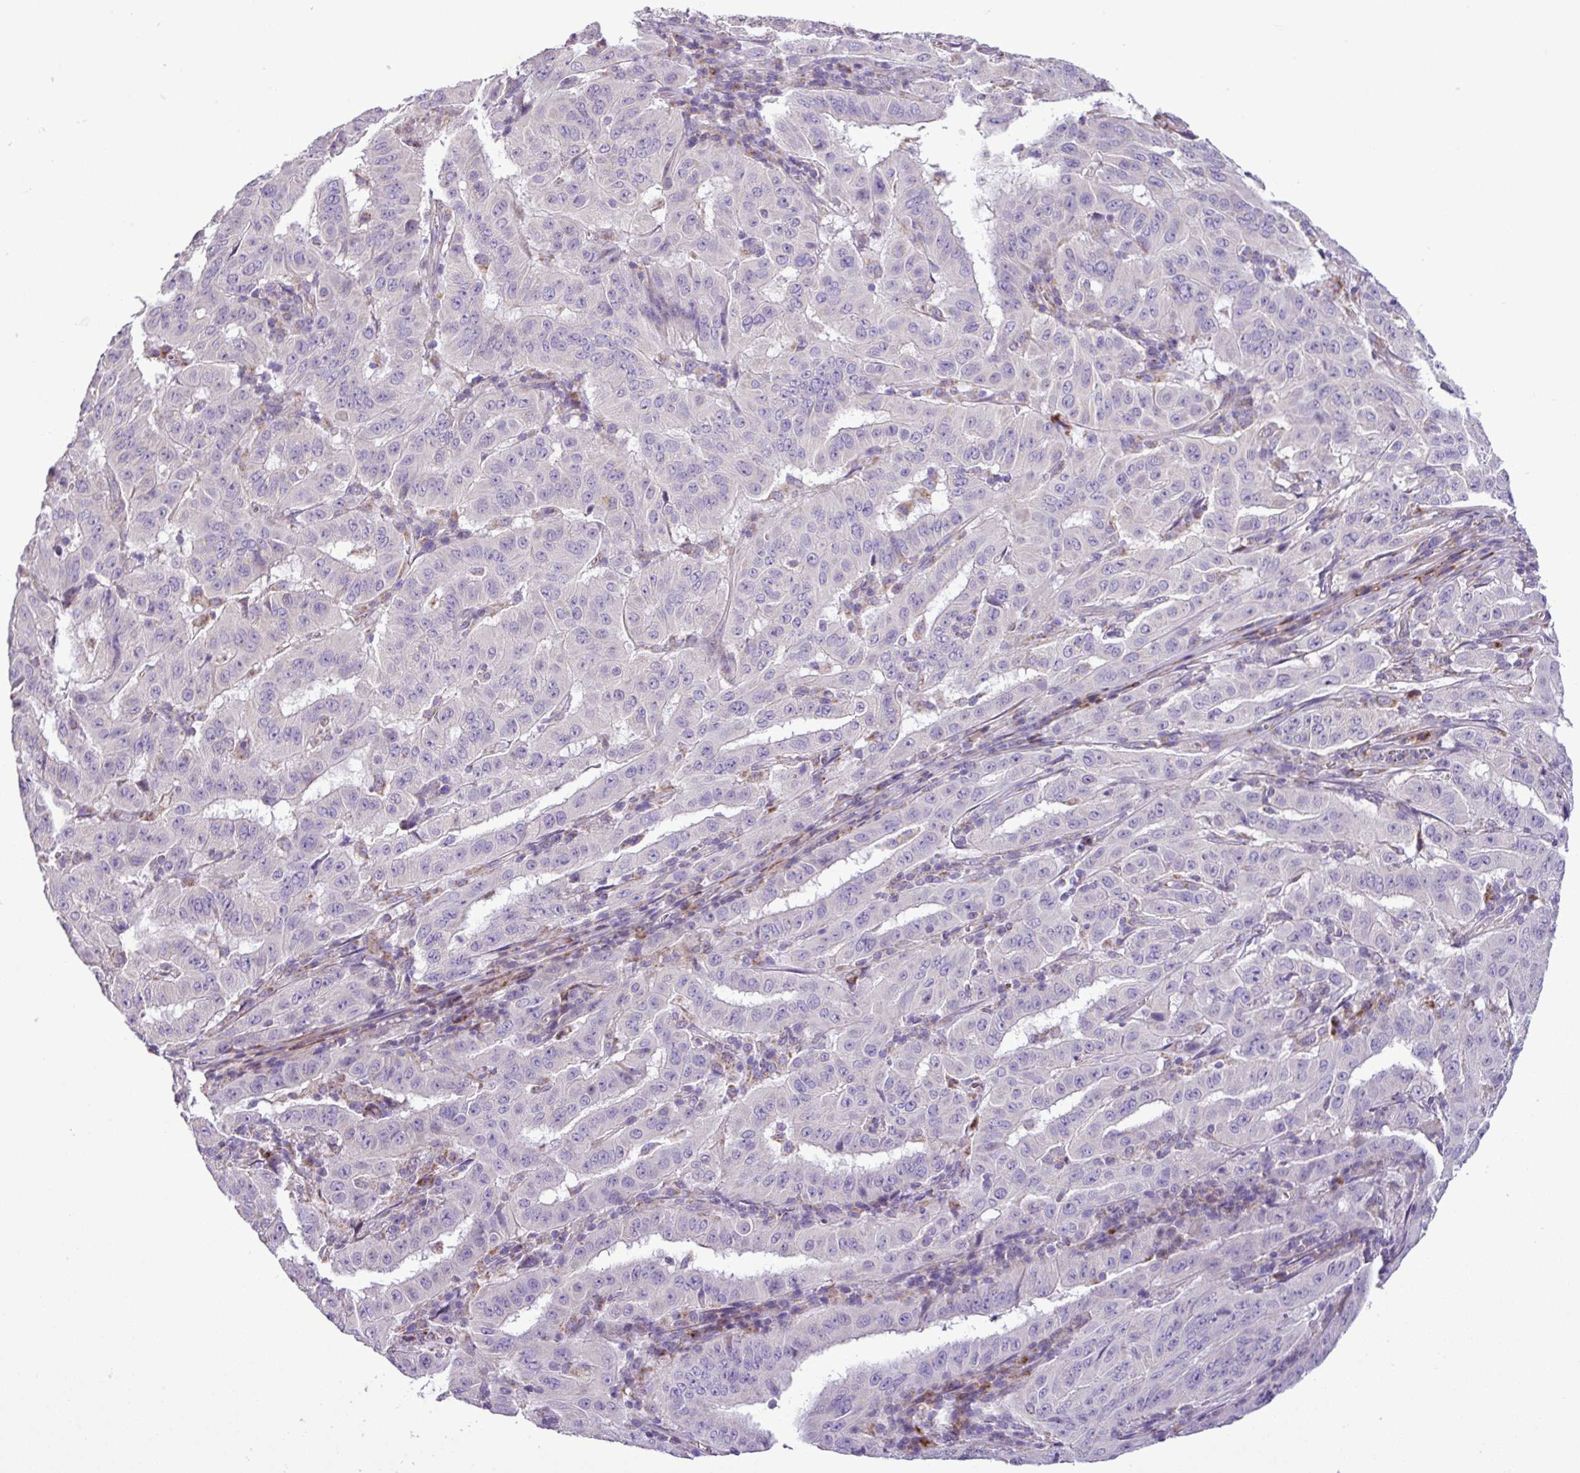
{"staining": {"intensity": "negative", "quantity": "none", "location": "none"}, "tissue": "pancreatic cancer", "cell_type": "Tumor cells", "image_type": "cancer", "snomed": [{"axis": "morphology", "description": "Adenocarcinoma, NOS"}, {"axis": "topography", "description": "Pancreas"}], "caption": "DAB immunohistochemical staining of pancreatic cancer demonstrates no significant expression in tumor cells.", "gene": "FAM183A", "patient": {"sex": "male", "age": 63}}